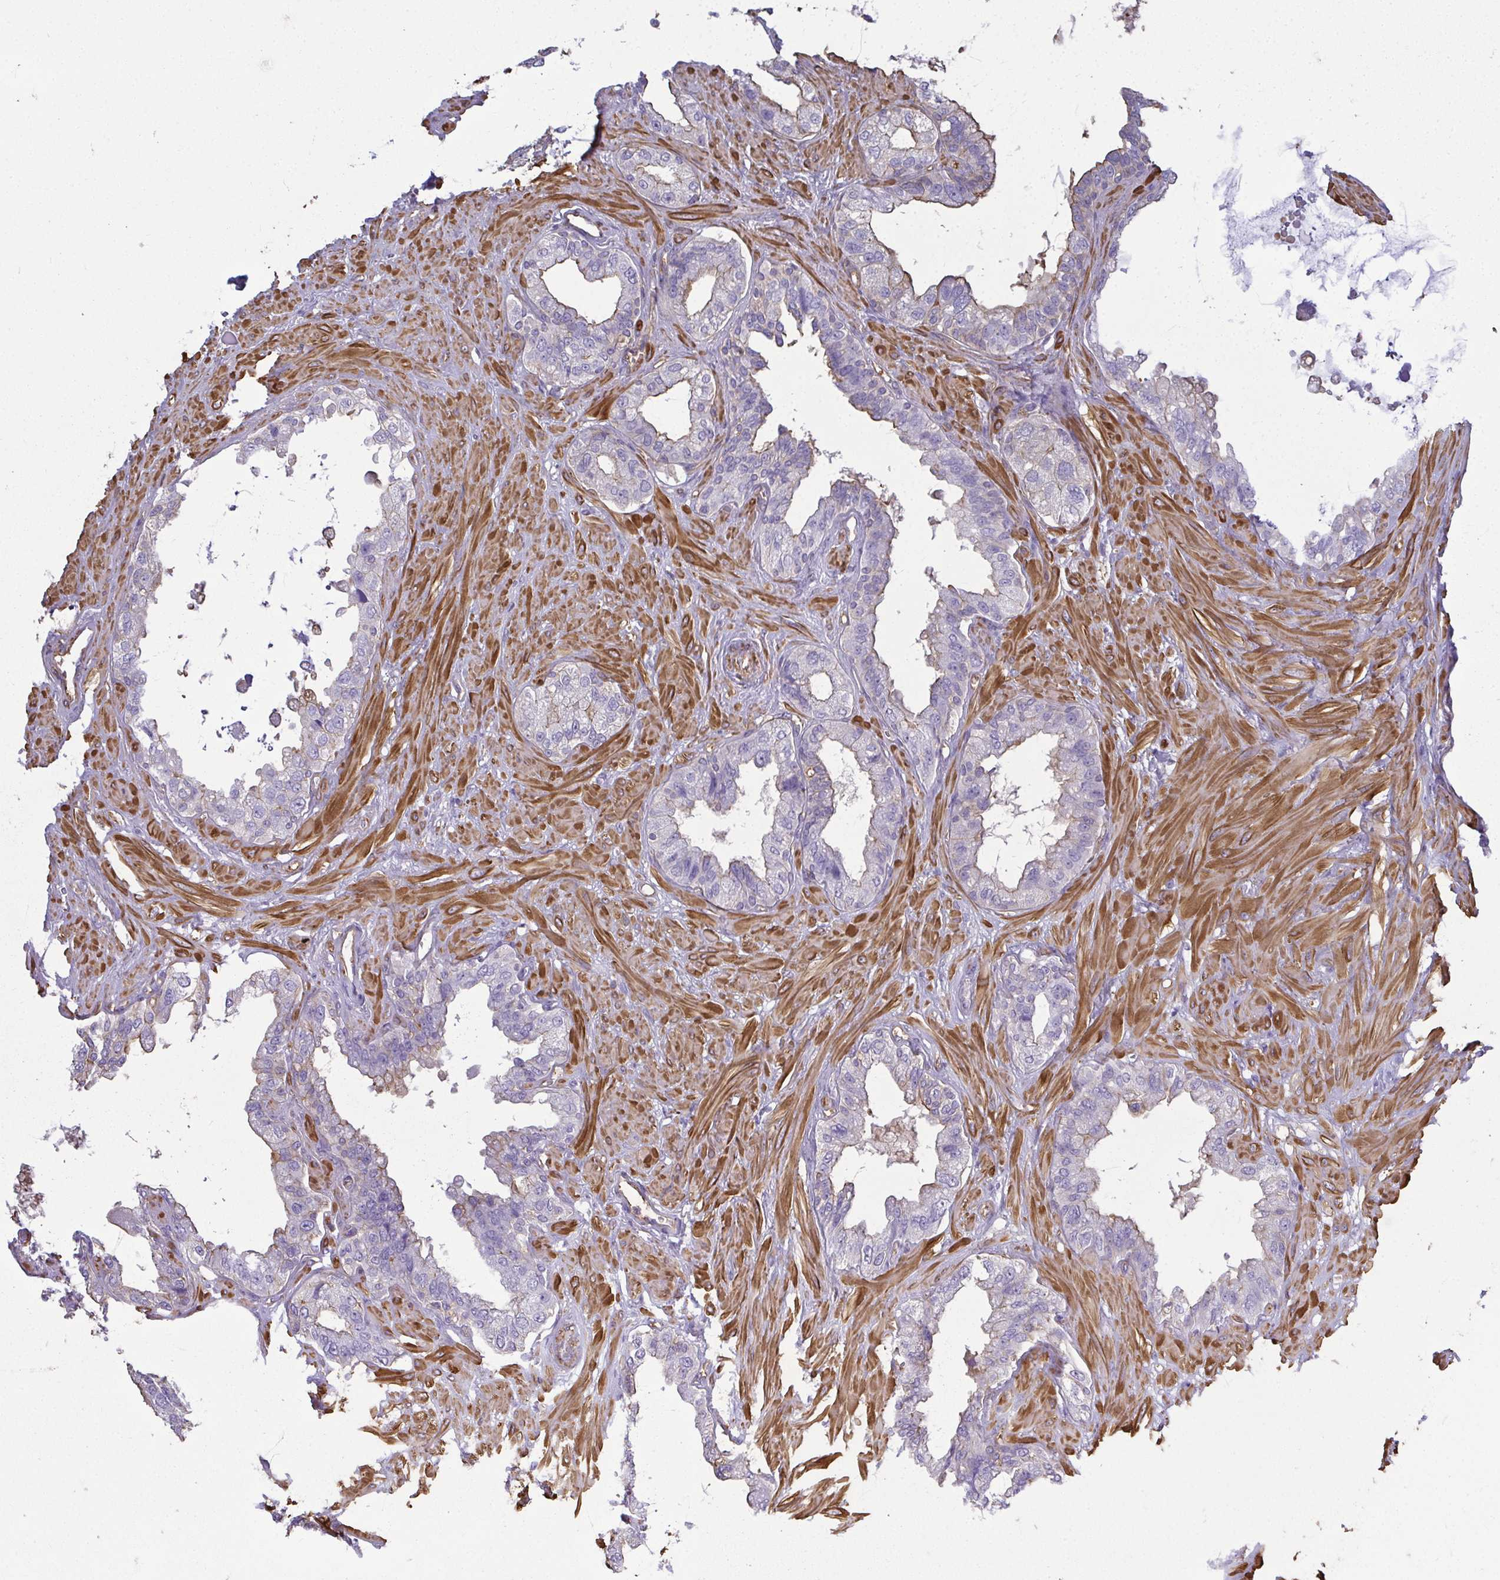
{"staining": {"intensity": "negative", "quantity": "none", "location": "none"}, "tissue": "seminal vesicle", "cell_type": "Glandular cells", "image_type": "normal", "snomed": [{"axis": "morphology", "description": "Normal tissue, NOS"}, {"axis": "topography", "description": "Seminal veicle"}, {"axis": "topography", "description": "Peripheral nerve tissue"}], "caption": "IHC image of unremarkable seminal vesicle stained for a protein (brown), which shows no positivity in glandular cells.", "gene": "MYL1", "patient": {"sex": "male", "age": 76}}